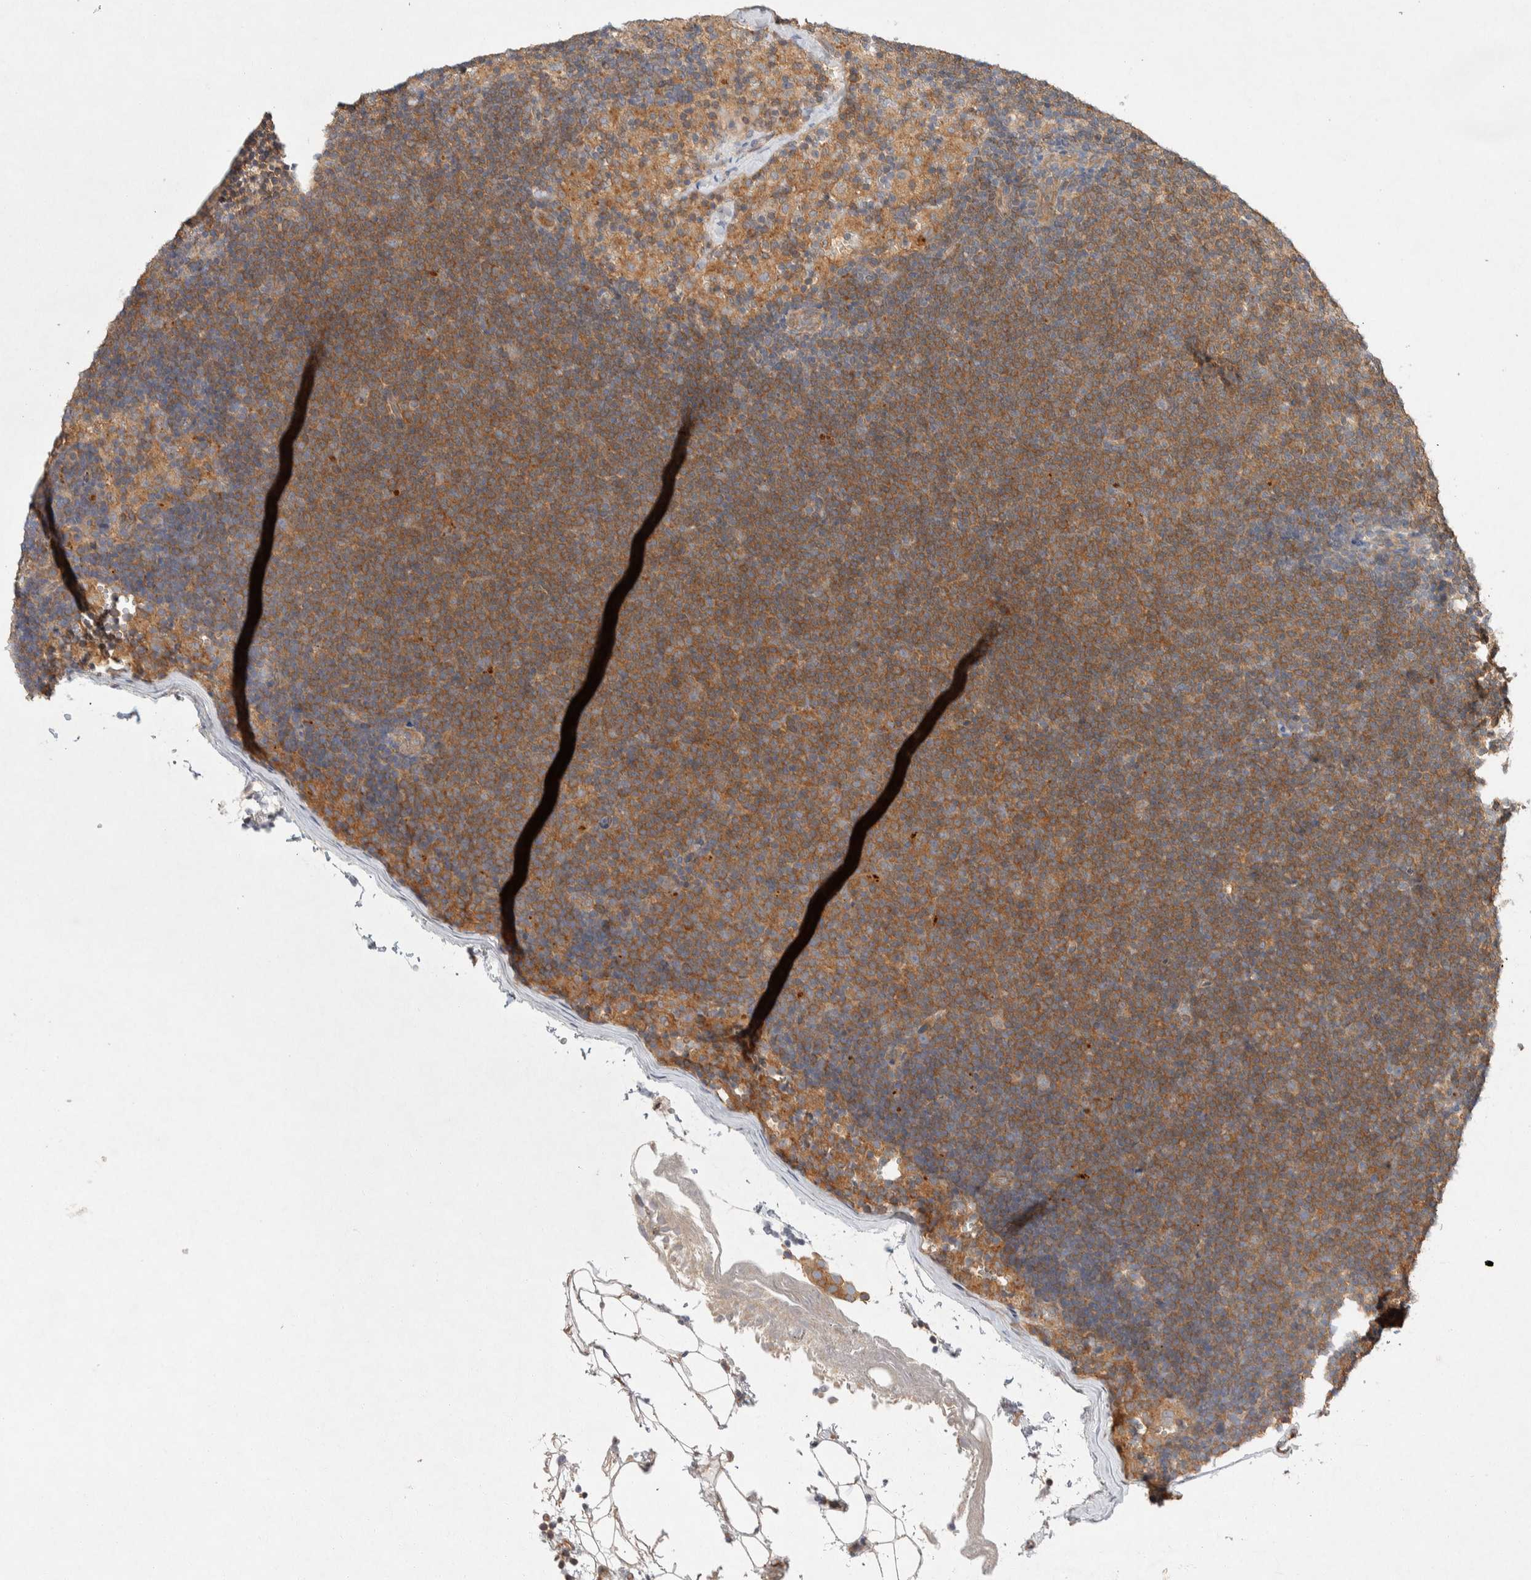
{"staining": {"intensity": "moderate", "quantity": ">75%", "location": "cytoplasmic/membranous"}, "tissue": "lymphoma", "cell_type": "Tumor cells", "image_type": "cancer", "snomed": [{"axis": "morphology", "description": "Malignant lymphoma, non-Hodgkin's type, Low grade"}, {"axis": "topography", "description": "Lymph node"}], "caption": "Low-grade malignant lymphoma, non-Hodgkin's type tissue shows moderate cytoplasmic/membranous positivity in approximately >75% of tumor cells", "gene": "PXK", "patient": {"sex": "female", "age": 53}}